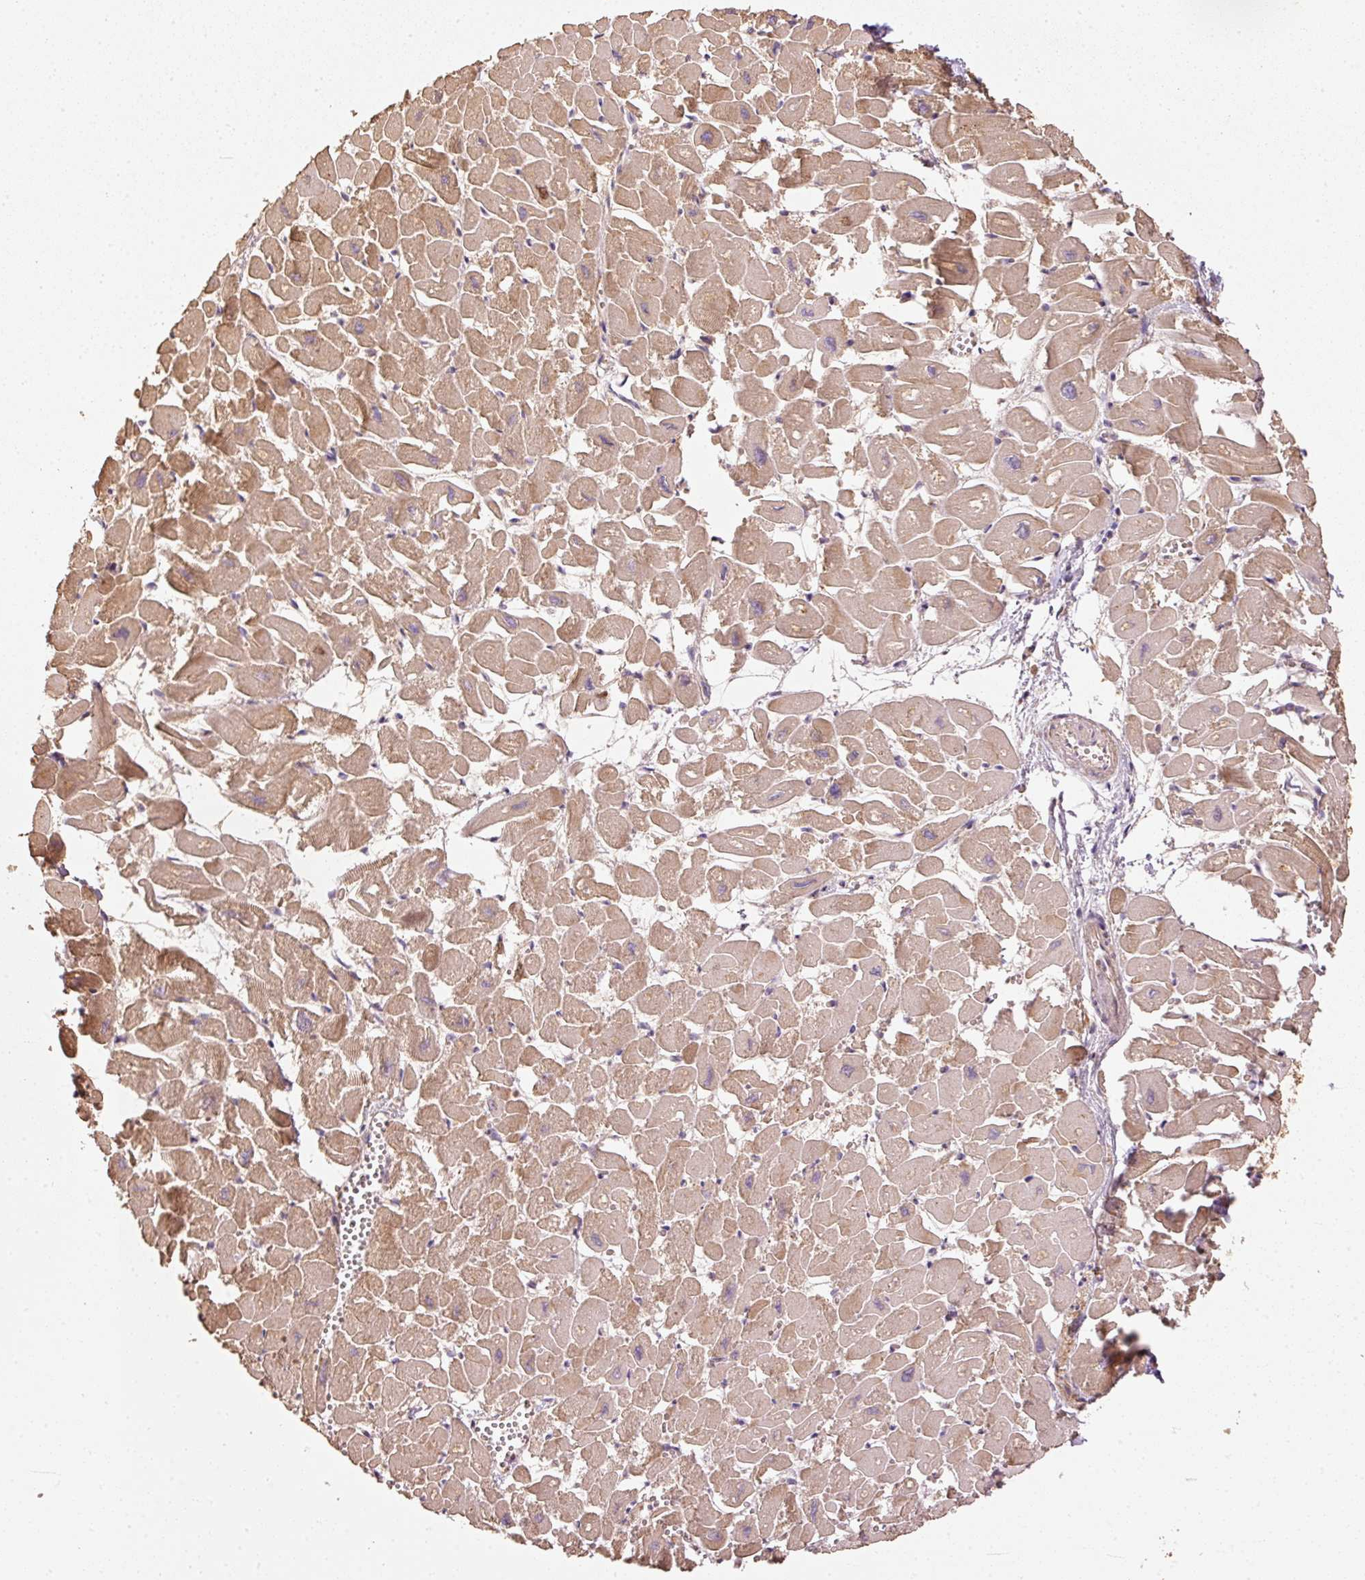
{"staining": {"intensity": "moderate", "quantity": ">75%", "location": "cytoplasmic/membranous"}, "tissue": "heart muscle", "cell_type": "Cardiomyocytes", "image_type": "normal", "snomed": [{"axis": "morphology", "description": "Normal tissue, NOS"}, {"axis": "topography", "description": "Heart"}], "caption": "Heart muscle stained for a protein (brown) exhibits moderate cytoplasmic/membranous positive positivity in approximately >75% of cardiomyocytes.", "gene": "MTHFD1L", "patient": {"sex": "male", "age": 54}}